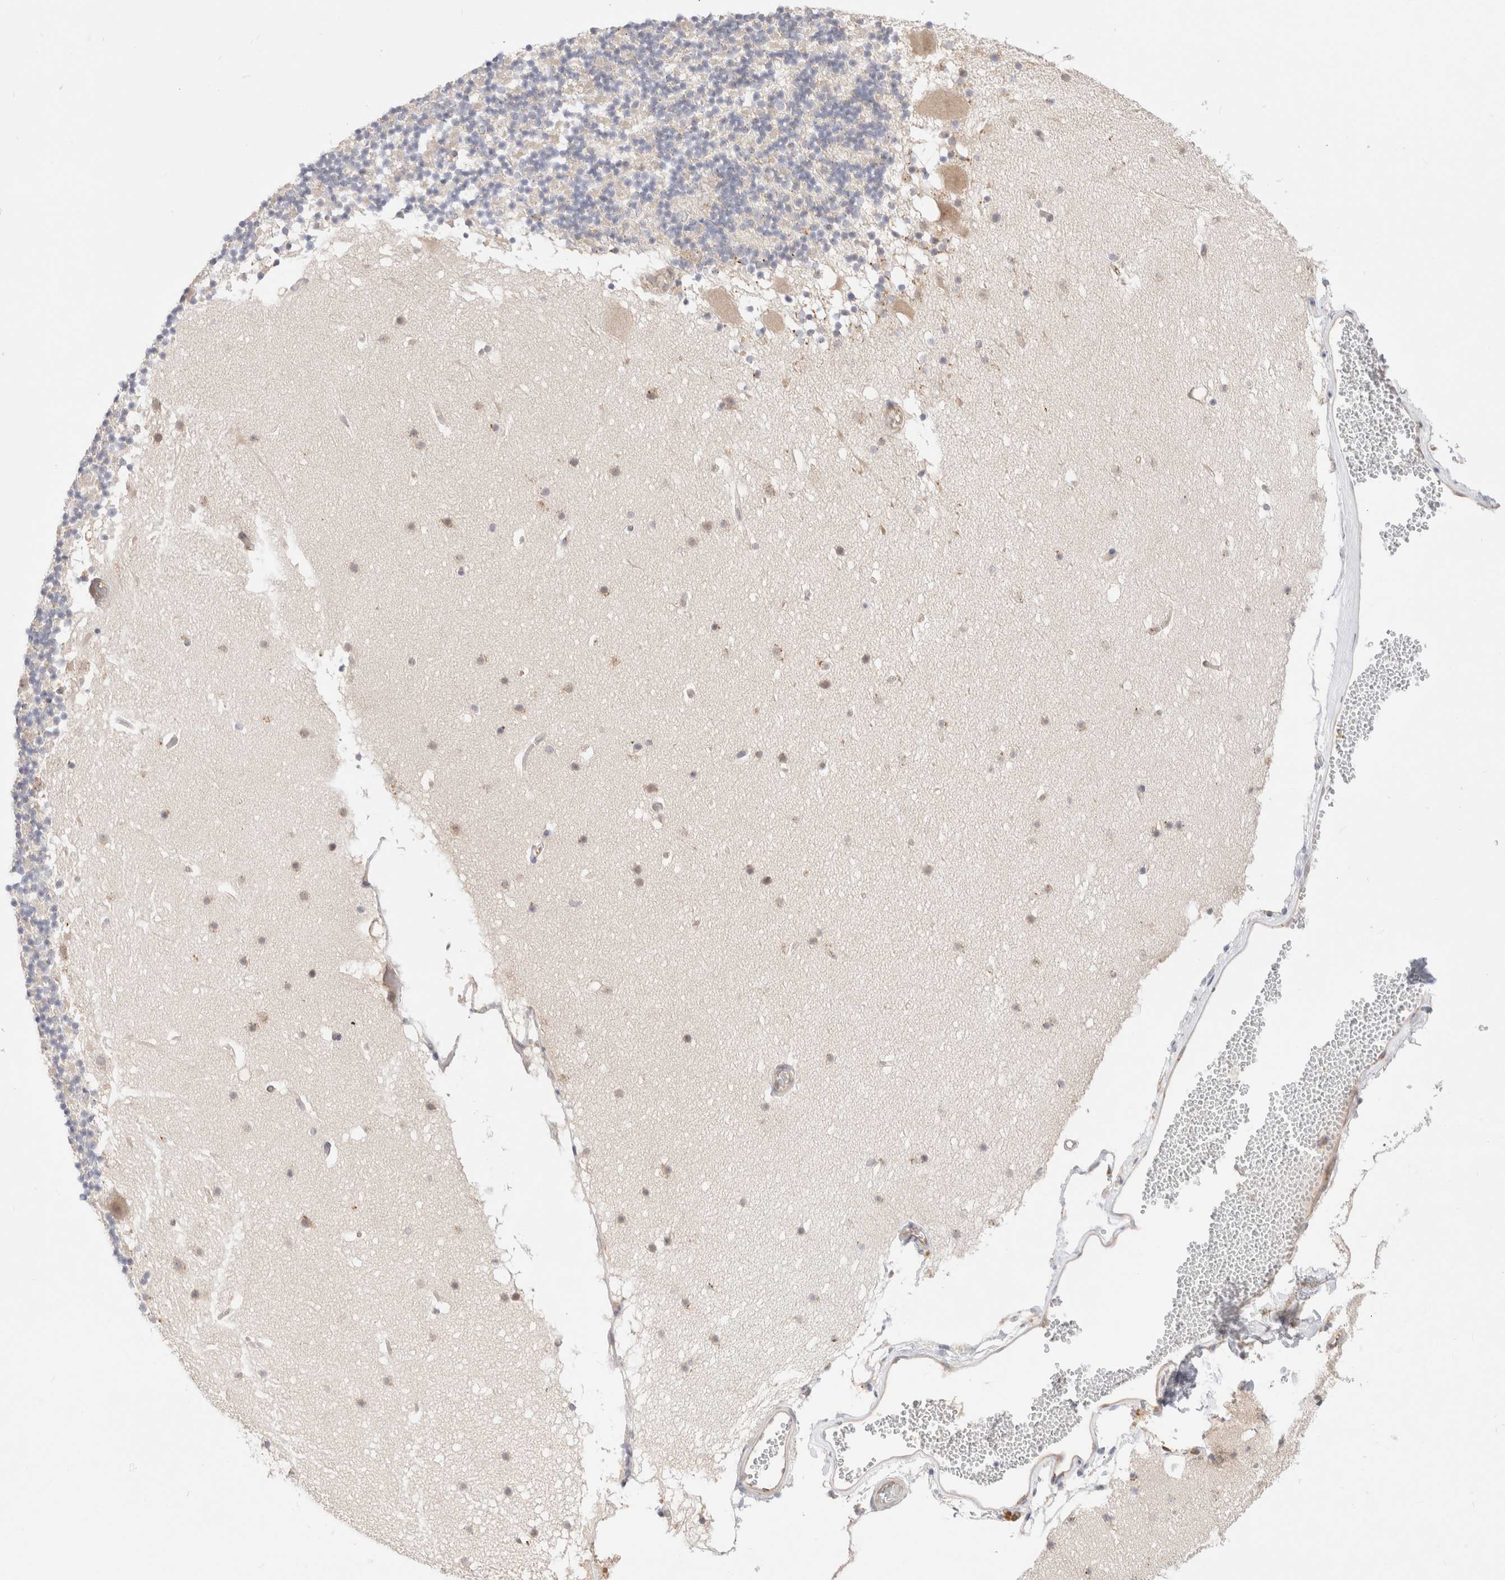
{"staining": {"intensity": "negative", "quantity": "none", "location": "none"}, "tissue": "cerebellum", "cell_type": "Cells in granular layer", "image_type": "normal", "snomed": [{"axis": "morphology", "description": "Normal tissue, NOS"}, {"axis": "topography", "description": "Cerebellum"}], "caption": "Immunohistochemical staining of unremarkable human cerebellum demonstrates no significant positivity in cells in granular layer.", "gene": "EFCAB13", "patient": {"sex": "male", "age": 57}}